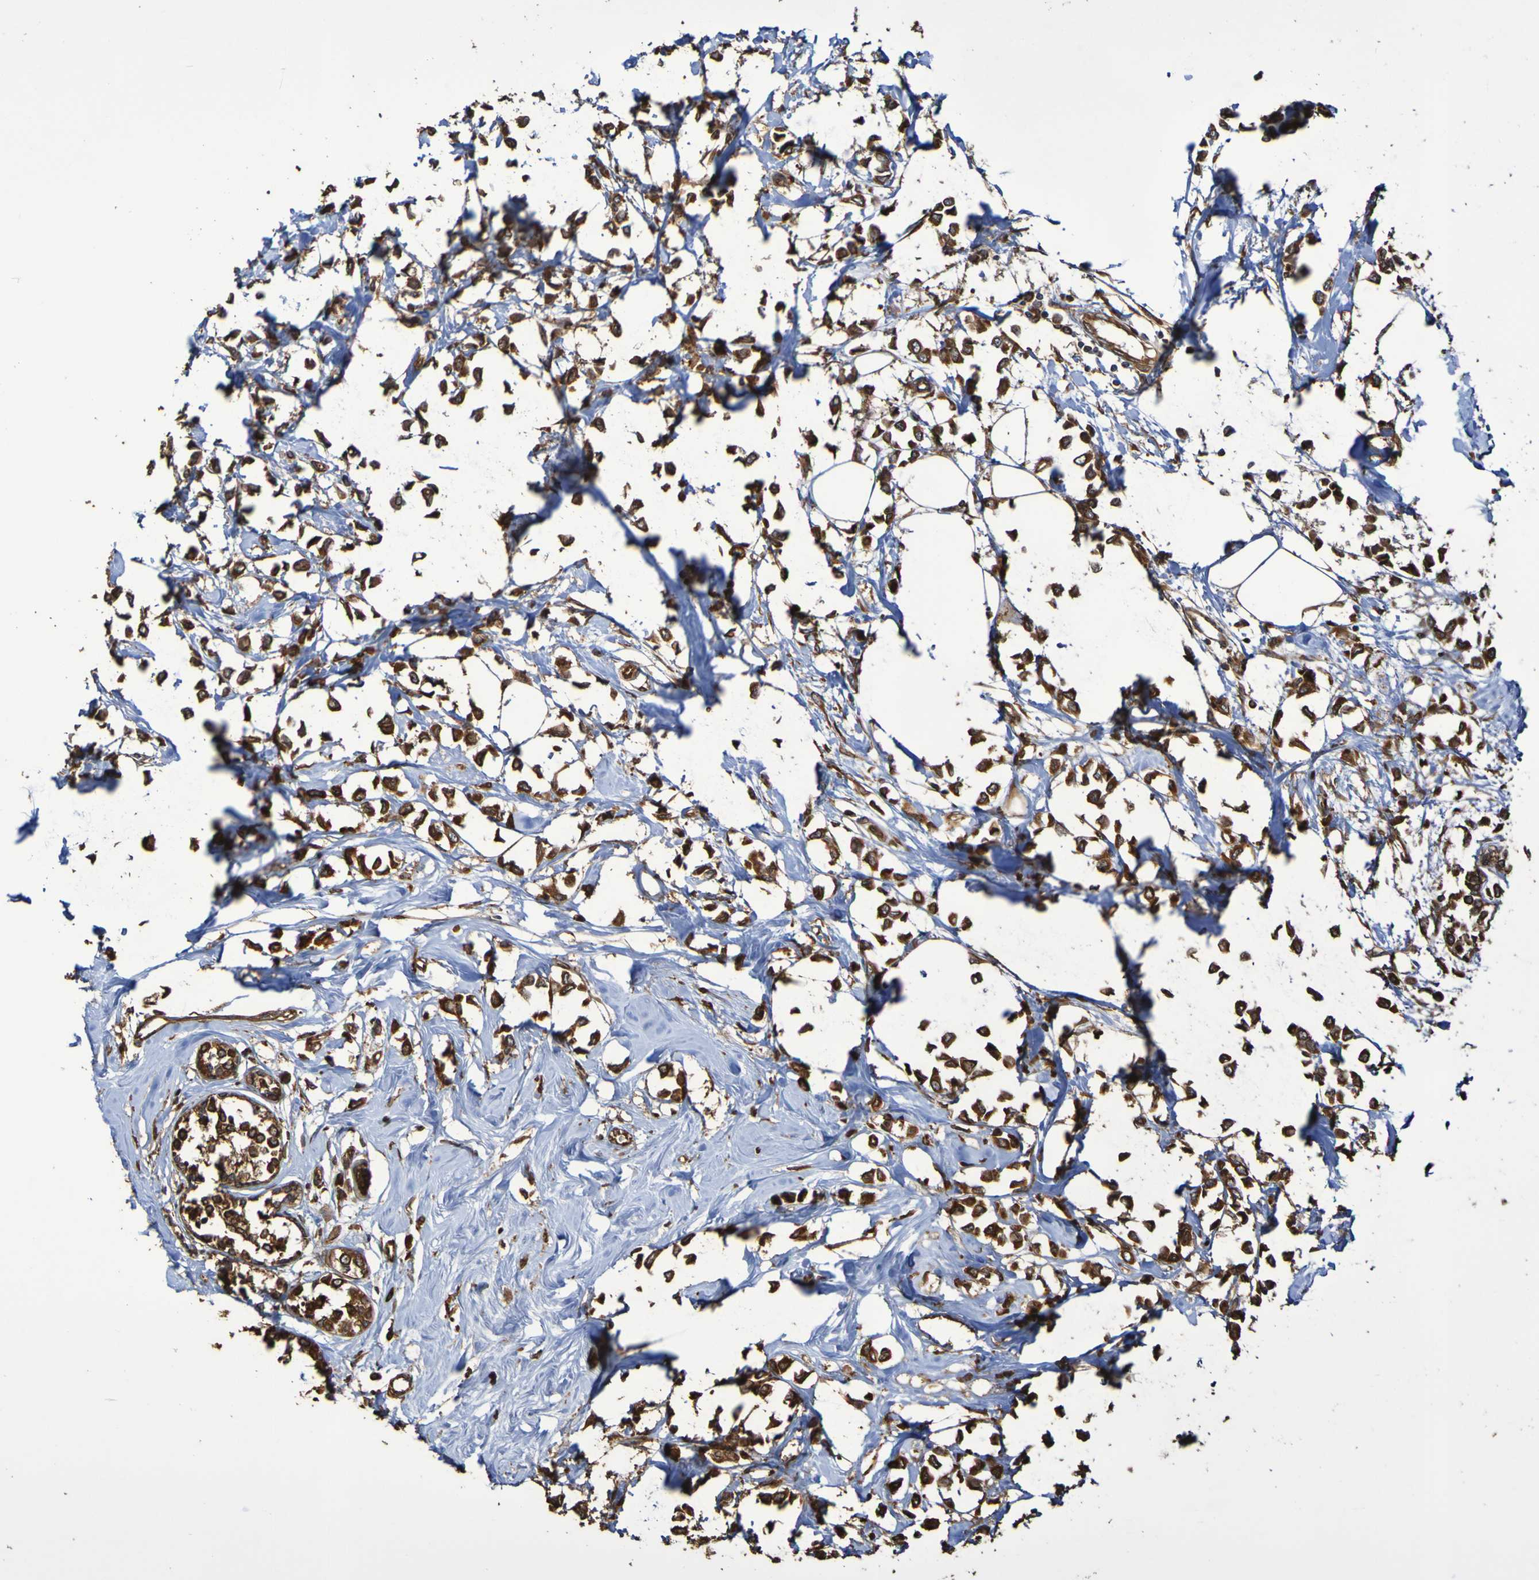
{"staining": {"intensity": "moderate", "quantity": ">75%", "location": "cytoplasmic/membranous"}, "tissue": "breast cancer", "cell_type": "Tumor cells", "image_type": "cancer", "snomed": [{"axis": "morphology", "description": "Lobular carcinoma"}, {"axis": "topography", "description": "Breast"}], "caption": "Immunohistochemical staining of breast lobular carcinoma exhibits medium levels of moderate cytoplasmic/membranous protein expression in about >75% of tumor cells.", "gene": "RAB11A", "patient": {"sex": "female", "age": 51}}